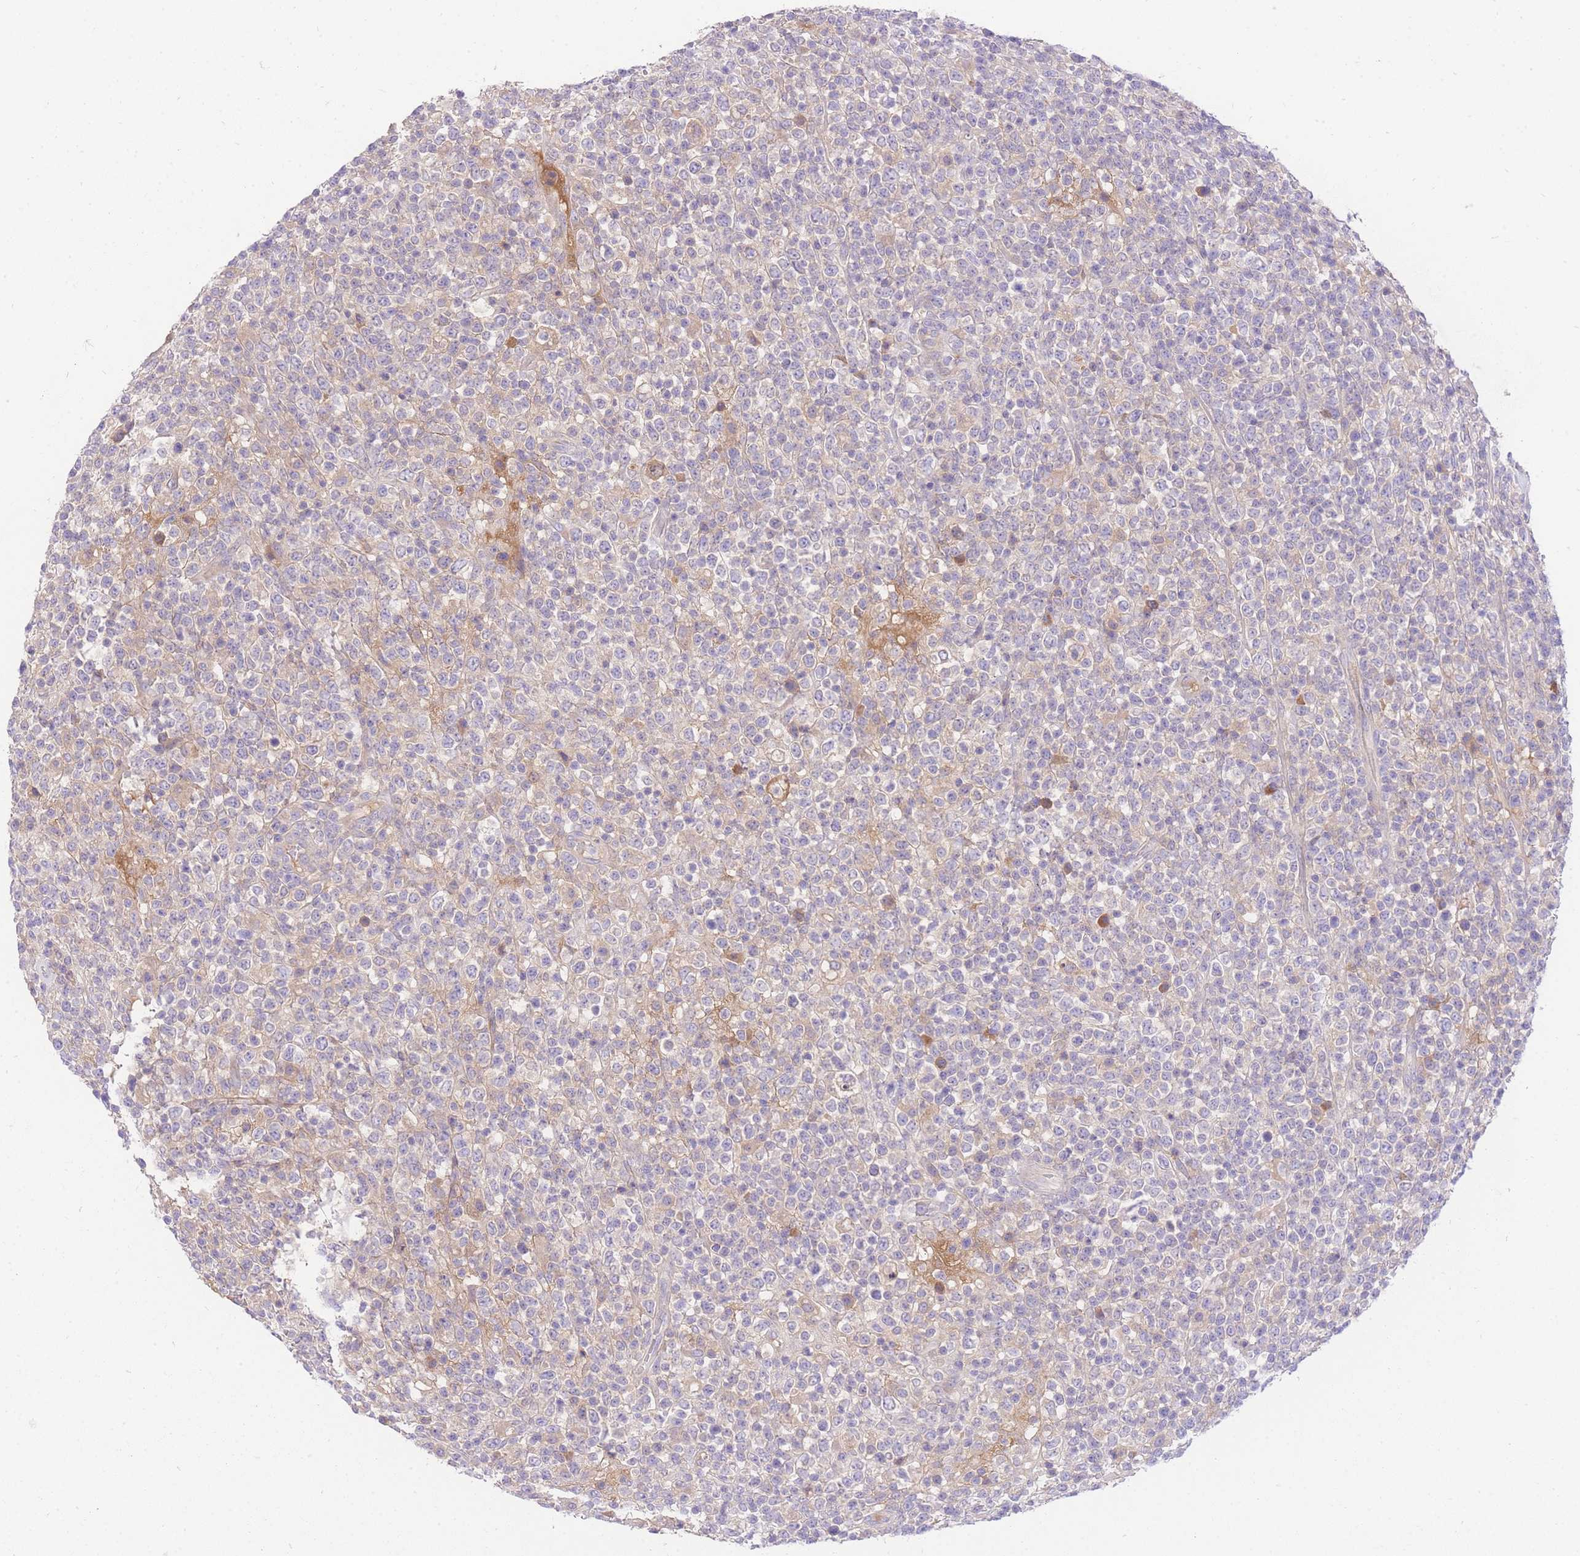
{"staining": {"intensity": "negative", "quantity": "none", "location": "none"}, "tissue": "lymphoma", "cell_type": "Tumor cells", "image_type": "cancer", "snomed": [{"axis": "morphology", "description": "Malignant lymphoma, non-Hodgkin's type, High grade"}, {"axis": "topography", "description": "Colon"}], "caption": "Immunohistochemistry (IHC) of malignant lymphoma, non-Hodgkin's type (high-grade) exhibits no positivity in tumor cells.", "gene": "LIPH", "patient": {"sex": "female", "age": 53}}